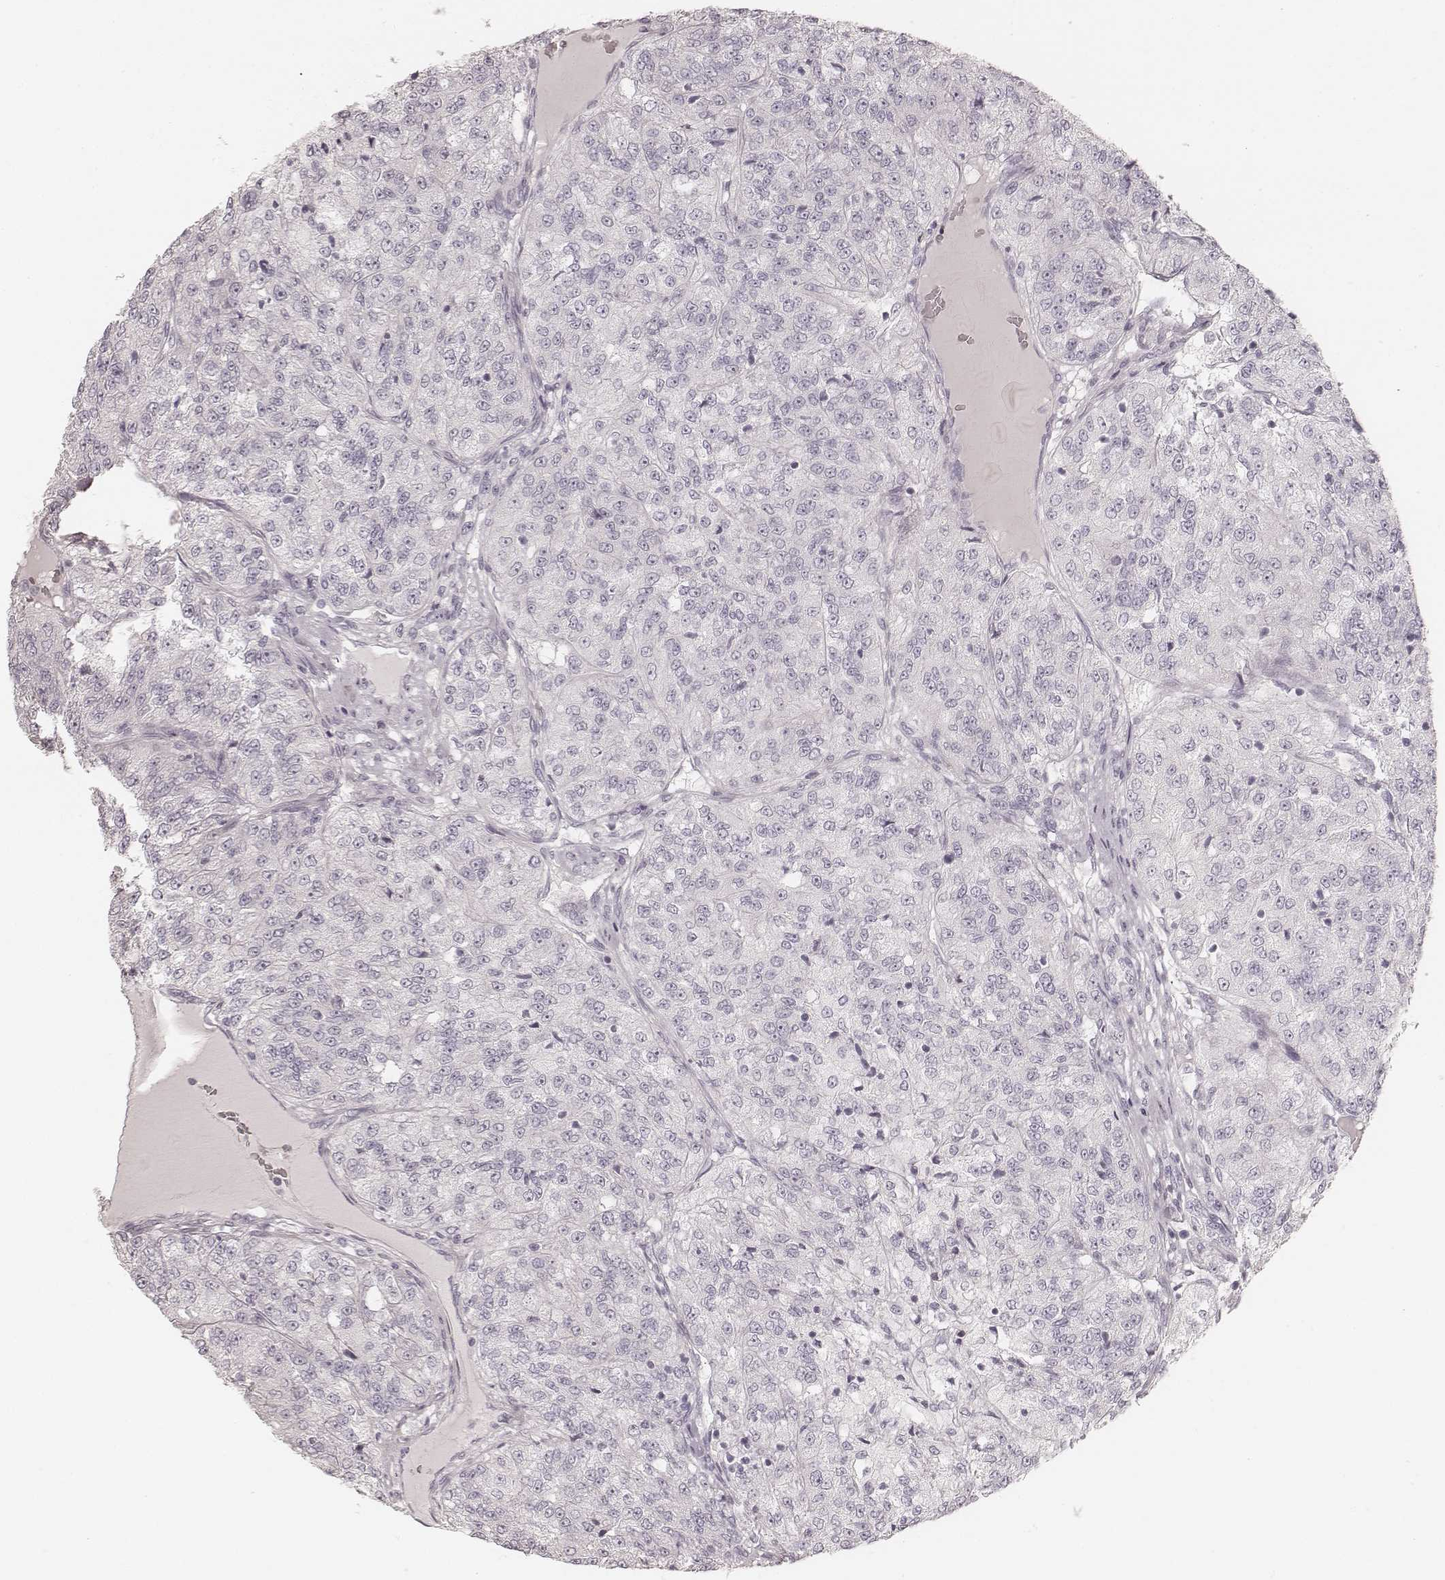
{"staining": {"intensity": "negative", "quantity": "none", "location": "none"}, "tissue": "renal cancer", "cell_type": "Tumor cells", "image_type": "cancer", "snomed": [{"axis": "morphology", "description": "Adenocarcinoma, NOS"}, {"axis": "topography", "description": "Kidney"}], "caption": "Tumor cells show no significant expression in adenocarcinoma (renal).", "gene": "SPATA24", "patient": {"sex": "female", "age": 63}}